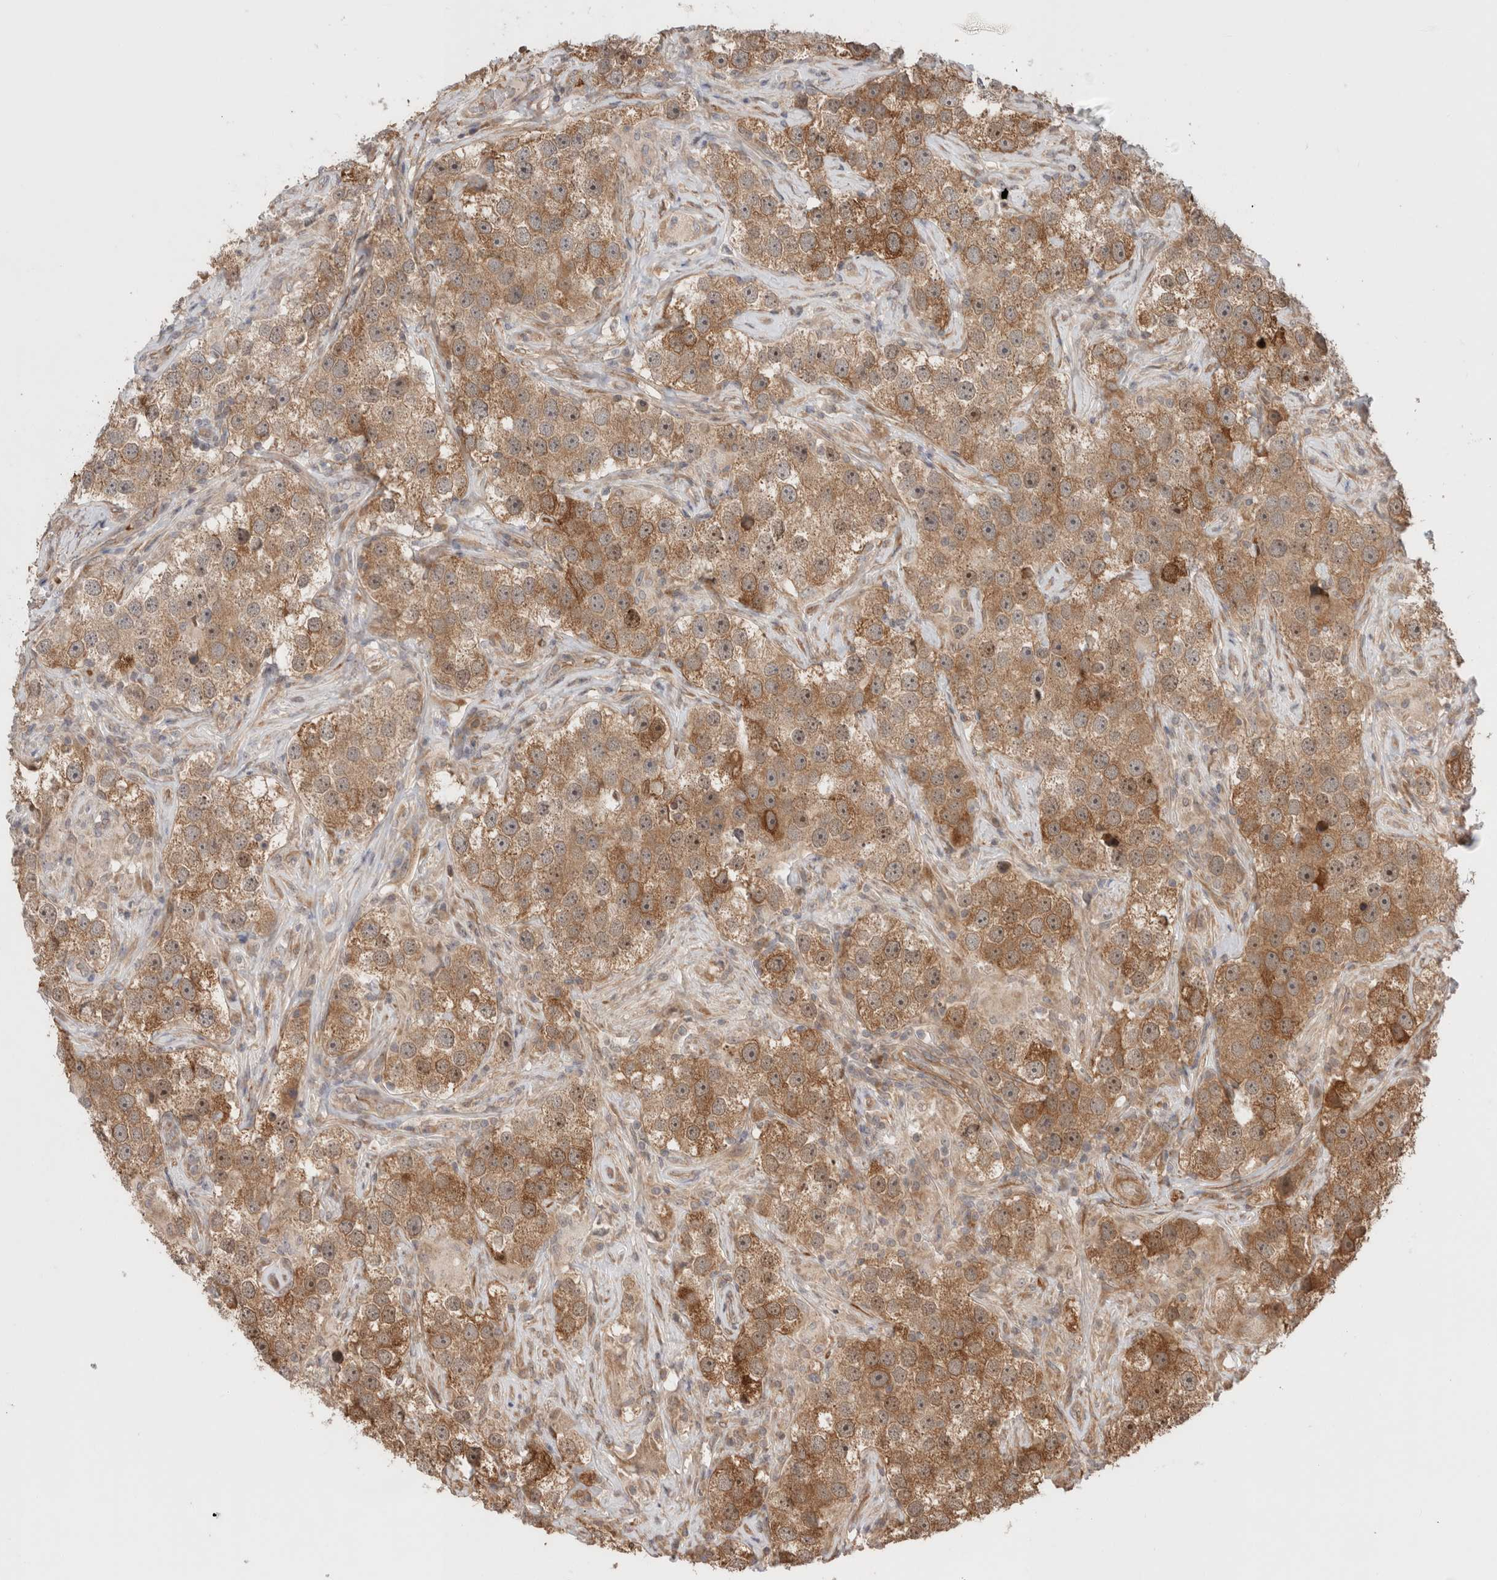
{"staining": {"intensity": "moderate", "quantity": ">75%", "location": "cytoplasmic/membranous"}, "tissue": "testis cancer", "cell_type": "Tumor cells", "image_type": "cancer", "snomed": [{"axis": "morphology", "description": "Seminoma, NOS"}, {"axis": "topography", "description": "Testis"}], "caption": "Moderate cytoplasmic/membranous staining is appreciated in approximately >75% of tumor cells in testis seminoma.", "gene": "ZNF649", "patient": {"sex": "male", "age": 49}}